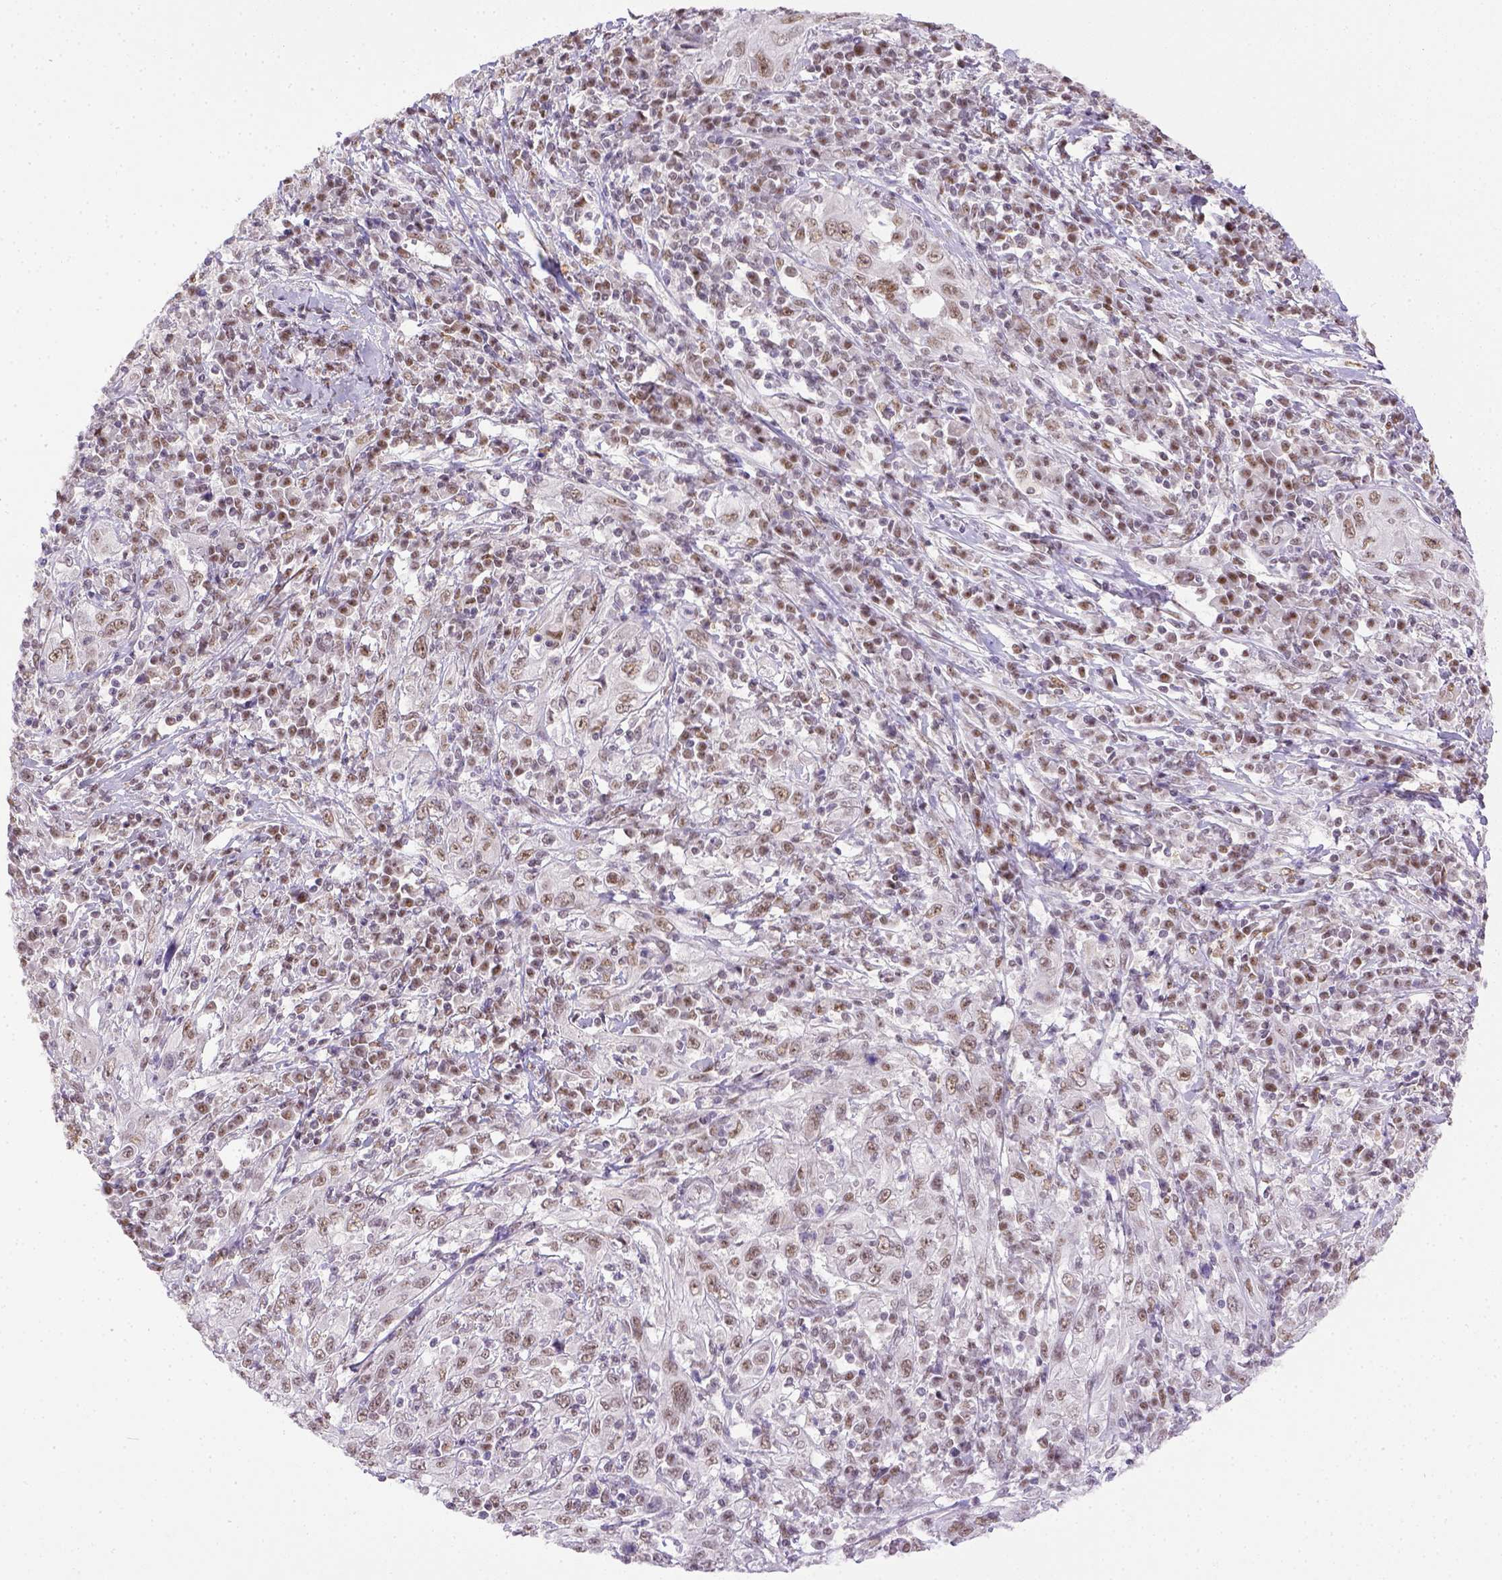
{"staining": {"intensity": "weak", "quantity": "25%-75%", "location": "nuclear"}, "tissue": "cervical cancer", "cell_type": "Tumor cells", "image_type": "cancer", "snomed": [{"axis": "morphology", "description": "Squamous cell carcinoma, NOS"}, {"axis": "topography", "description": "Cervix"}], "caption": "Immunohistochemical staining of human cervical cancer (squamous cell carcinoma) demonstrates weak nuclear protein staining in approximately 25%-75% of tumor cells. (DAB = brown stain, brightfield microscopy at high magnification).", "gene": "ERCC1", "patient": {"sex": "female", "age": 46}}